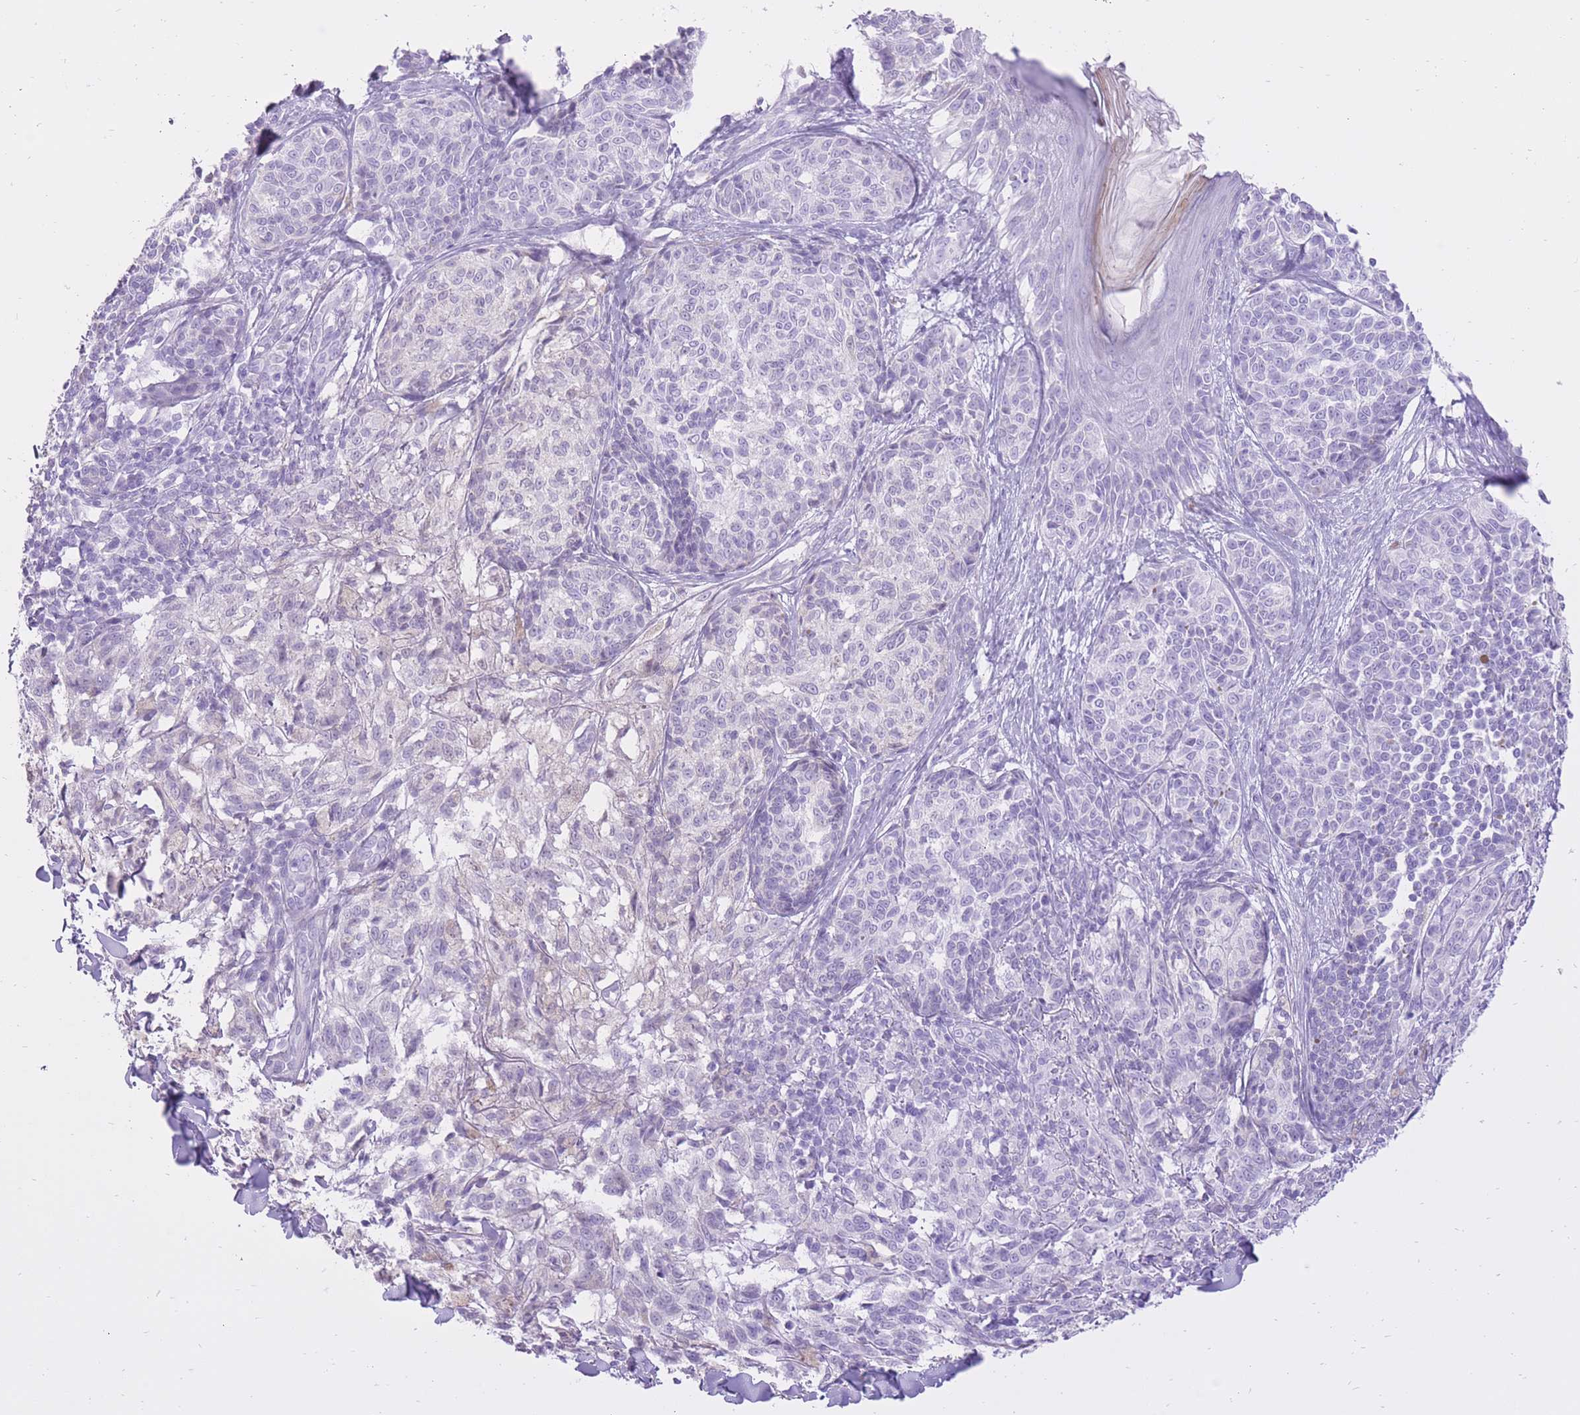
{"staining": {"intensity": "negative", "quantity": "none", "location": "none"}, "tissue": "melanoma", "cell_type": "Tumor cells", "image_type": "cancer", "snomed": [{"axis": "morphology", "description": "Malignant melanoma, NOS"}, {"axis": "topography", "description": "Skin of upper extremity"}], "caption": "A micrograph of melanoma stained for a protein demonstrates no brown staining in tumor cells. The staining is performed using DAB brown chromogen with nuclei counter-stained in using hematoxylin.", "gene": "SLC4A4", "patient": {"sex": "male", "age": 40}}